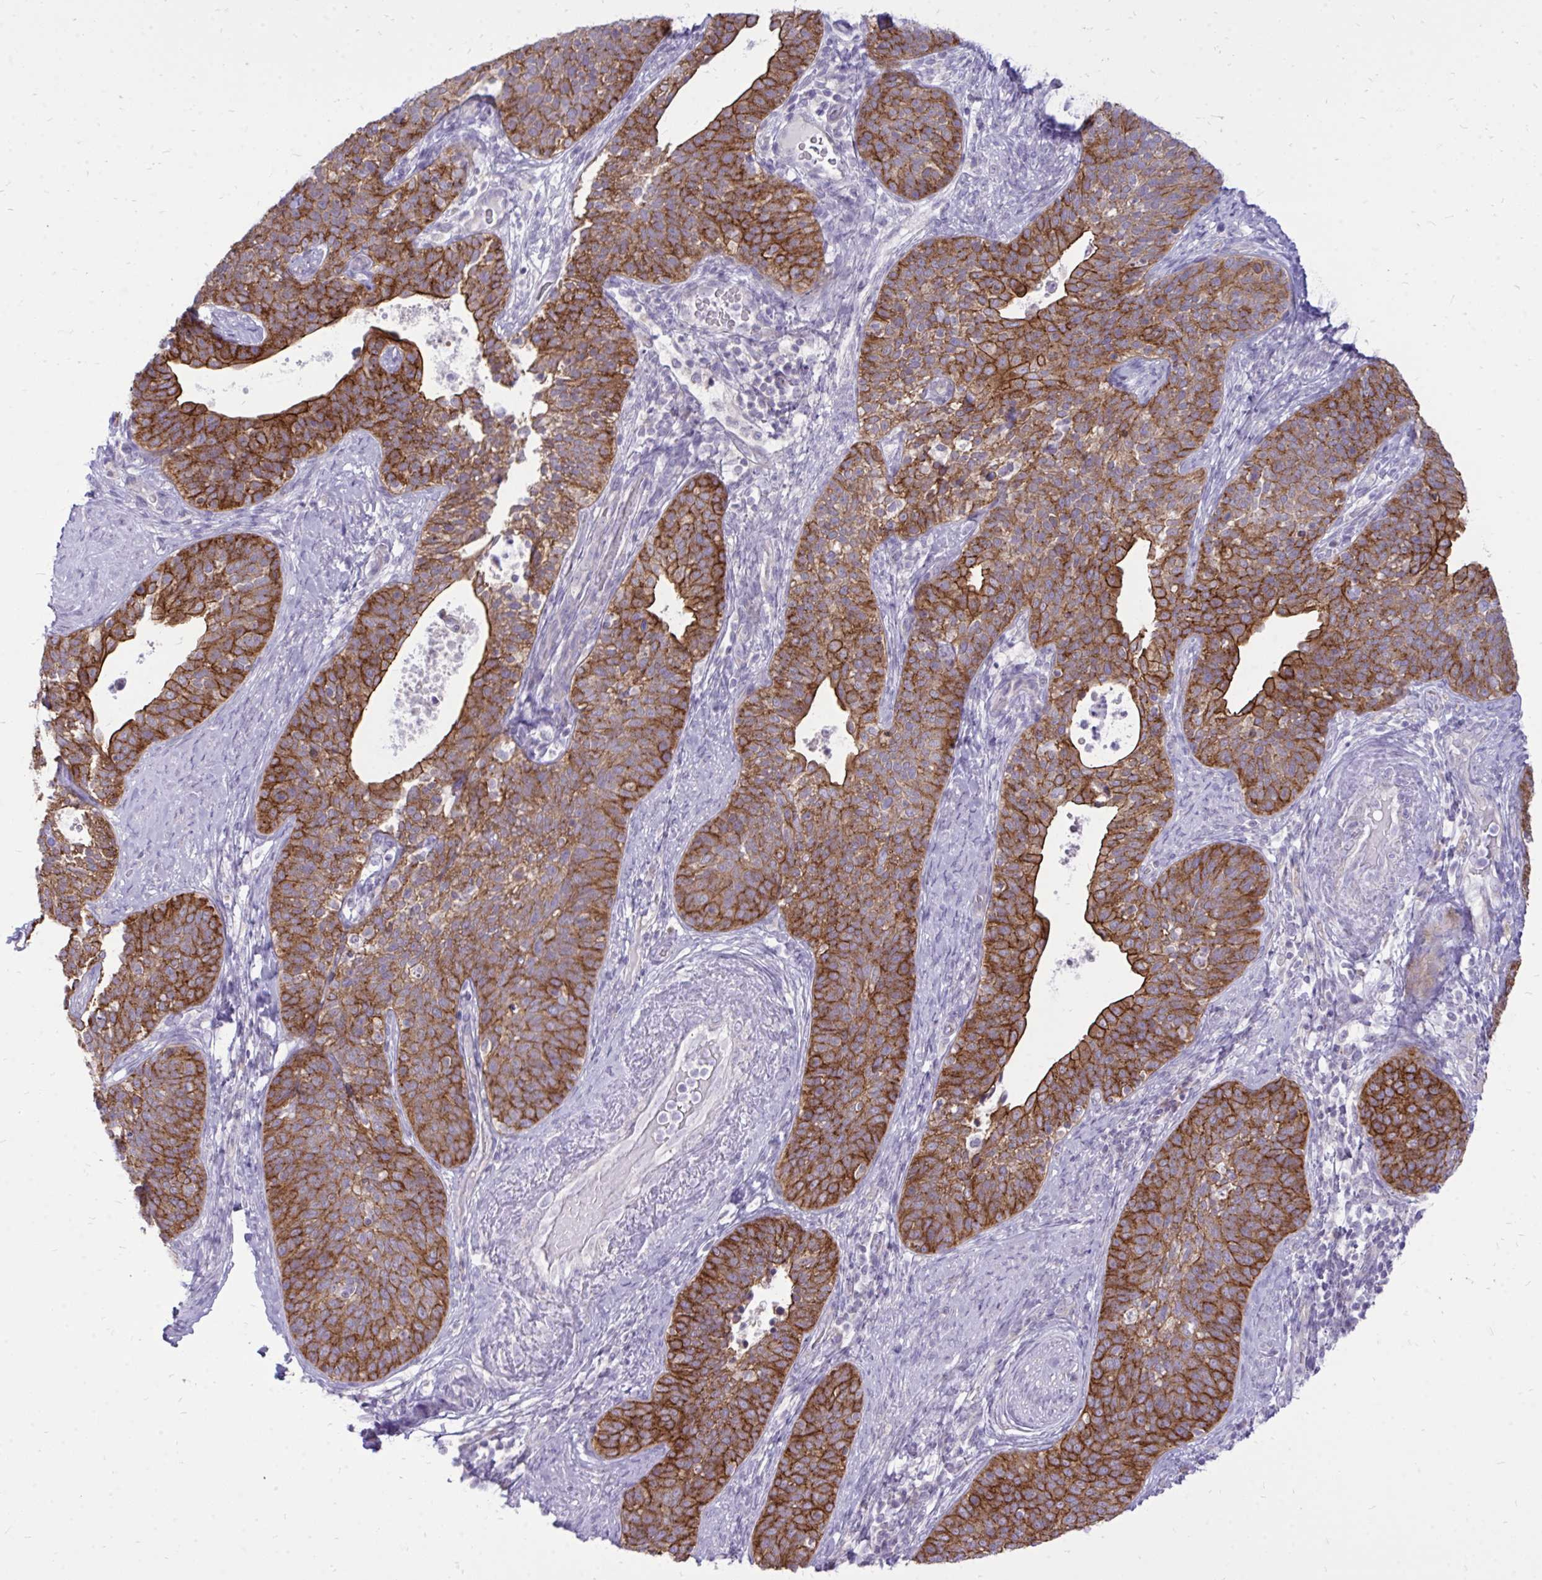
{"staining": {"intensity": "strong", "quantity": ">75%", "location": "cytoplasmic/membranous"}, "tissue": "cervical cancer", "cell_type": "Tumor cells", "image_type": "cancer", "snomed": [{"axis": "morphology", "description": "Squamous cell carcinoma, NOS"}, {"axis": "topography", "description": "Cervix"}], "caption": "Protein analysis of squamous cell carcinoma (cervical) tissue reveals strong cytoplasmic/membranous expression in about >75% of tumor cells.", "gene": "SPTBN2", "patient": {"sex": "female", "age": 69}}